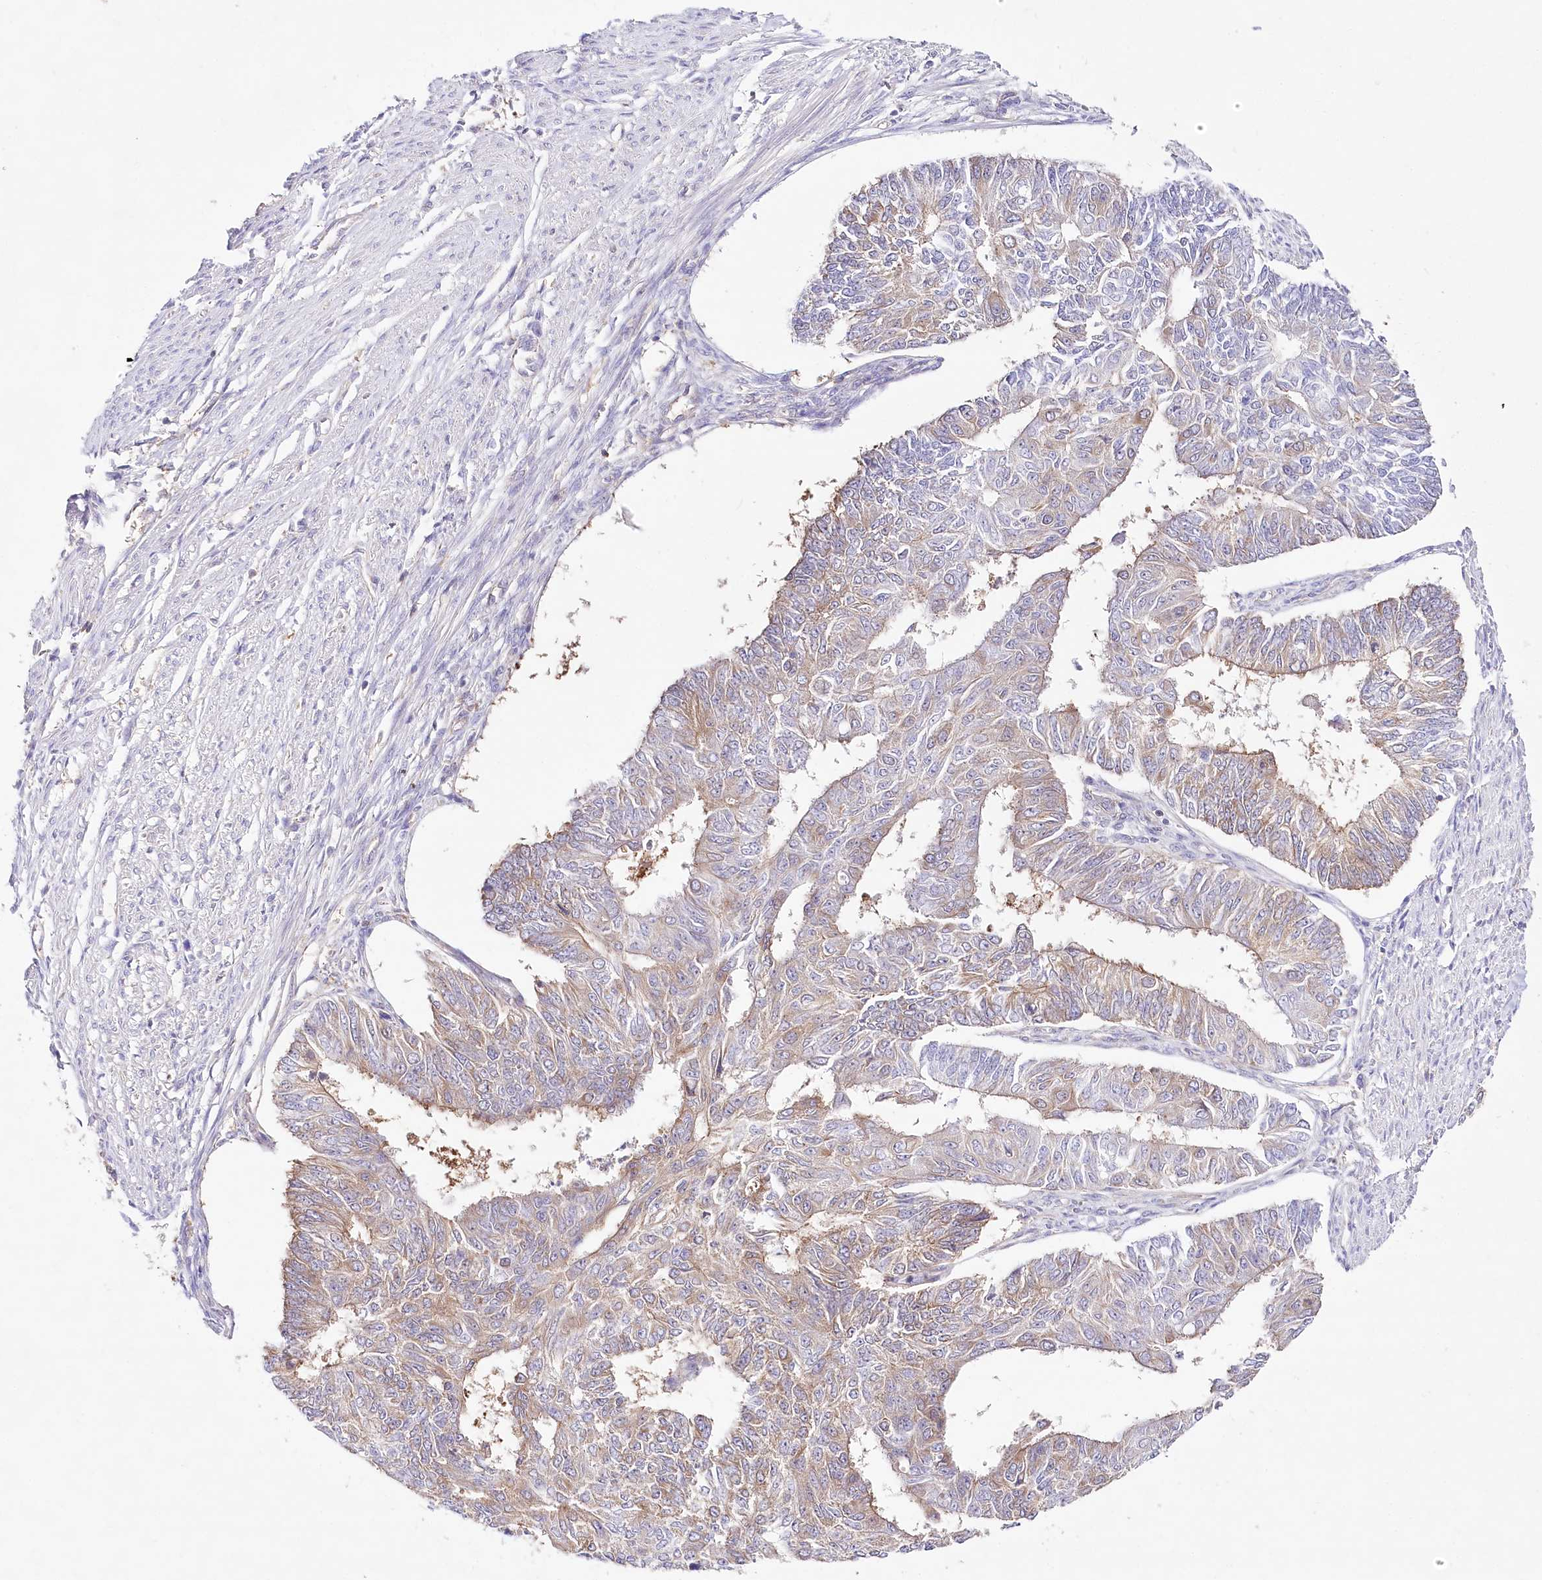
{"staining": {"intensity": "weak", "quantity": "<25%", "location": "cytoplasmic/membranous"}, "tissue": "endometrial cancer", "cell_type": "Tumor cells", "image_type": "cancer", "snomed": [{"axis": "morphology", "description": "Adenocarcinoma, NOS"}, {"axis": "topography", "description": "Endometrium"}], "caption": "A high-resolution image shows immunohistochemistry staining of adenocarcinoma (endometrial), which reveals no significant staining in tumor cells.", "gene": "ABRAXAS2", "patient": {"sex": "female", "age": 32}}